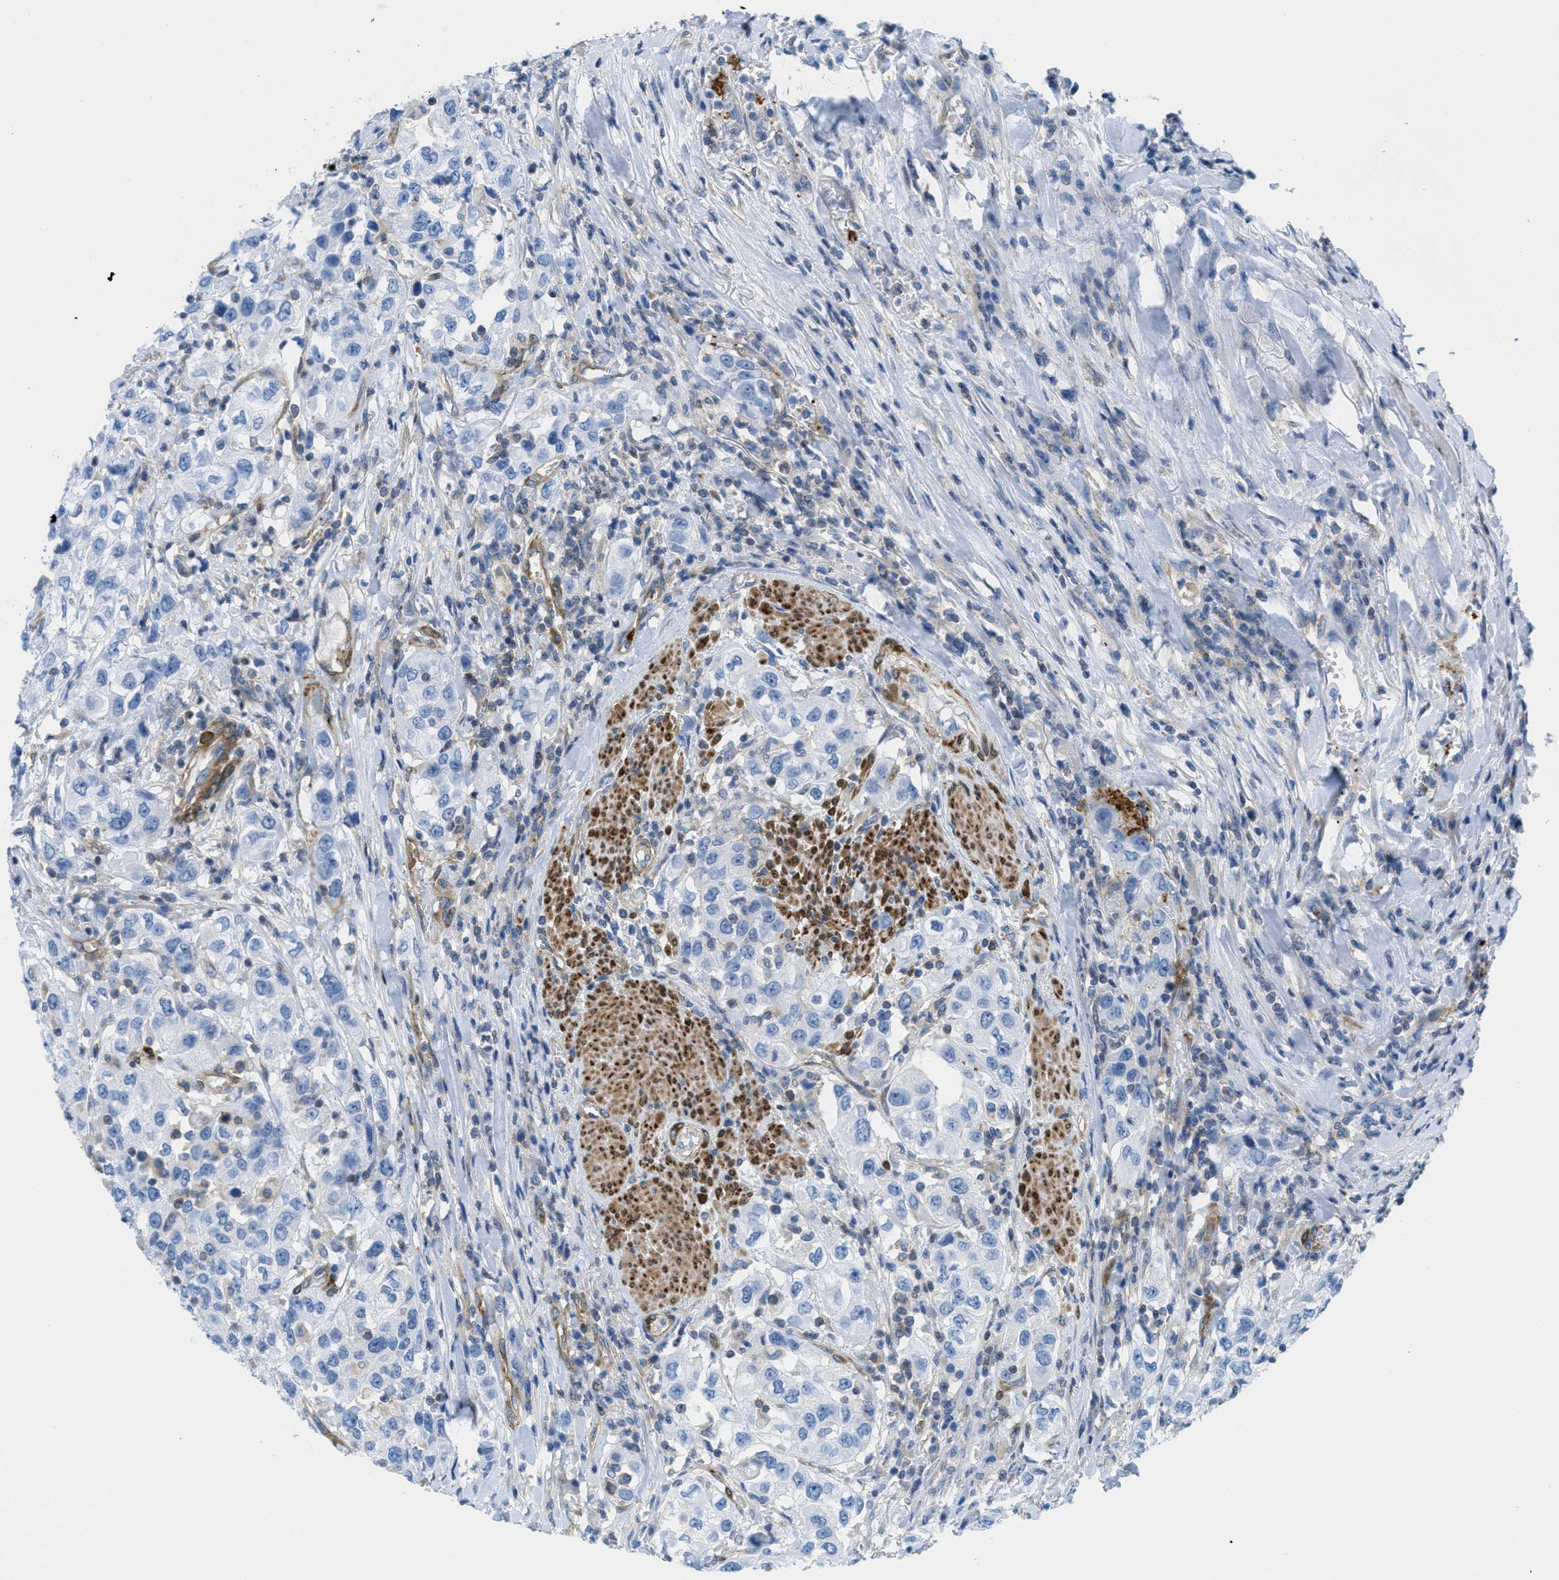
{"staining": {"intensity": "negative", "quantity": "none", "location": "none"}, "tissue": "urothelial cancer", "cell_type": "Tumor cells", "image_type": "cancer", "snomed": [{"axis": "morphology", "description": "Urothelial carcinoma, High grade"}, {"axis": "topography", "description": "Urinary bladder"}], "caption": "Tumor cells show no significant positivity in urothelial cancer.", "gene": "MAPRE2", "patient": {"sex": "female", "age": 80}}